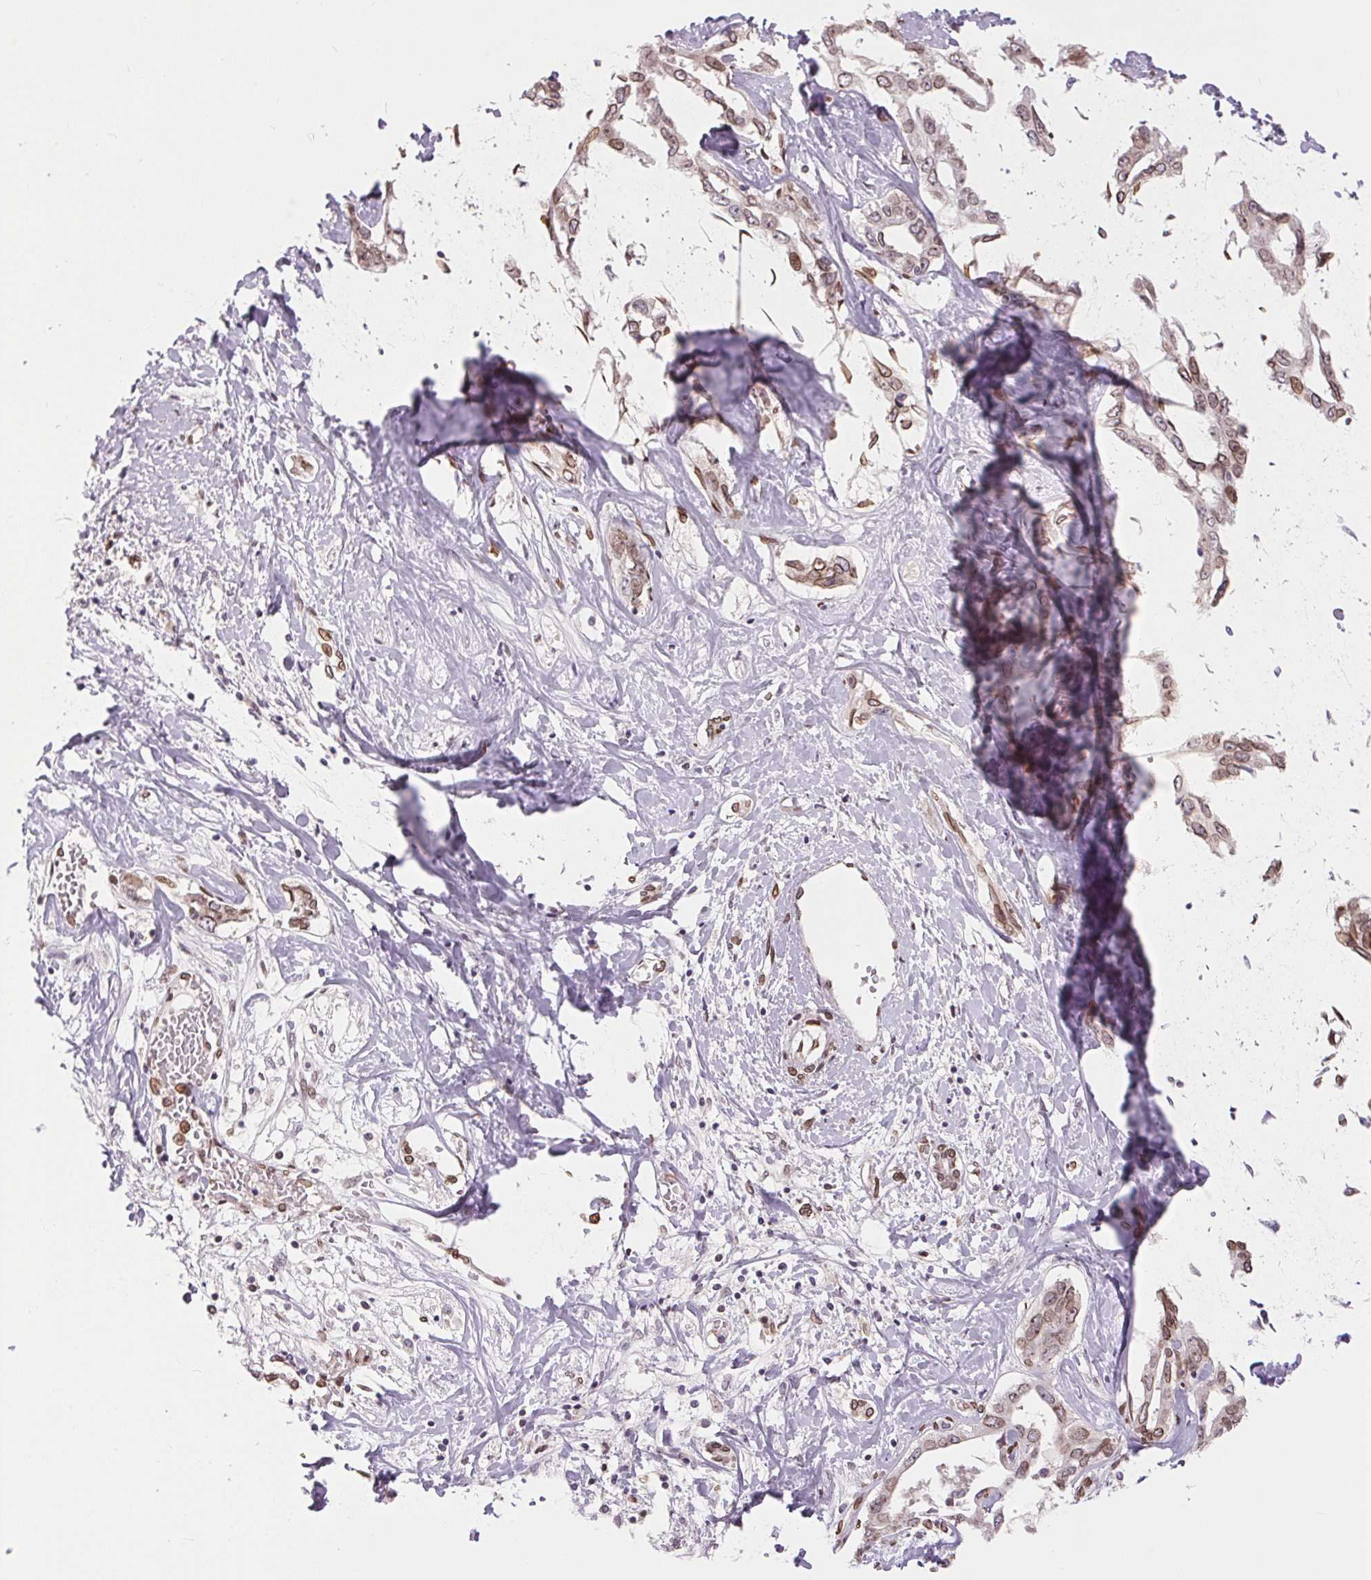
{"staining": {"intensity": "weak", "quantity": ">75%", "location": "cytoplasmic/membranous,nuclear"}, "tissue": "liver cancer", "cell_type": "Tumor cells", "image_type": "cancer", "snomed": [{"axis": "morphology", "description": "Cholangiocarcinoma"}, {"axis": "topography", "description": "Liver"}], "caption": "Immunohistochemistry photomicrograph of neoplastic tissue: human cholangiocarcinoma (liver) stained using immunohistochemistry (IHC) reveals low levels of weak protein expression localized specifically in the cytoplasmic/membranous and nuclear of tumor cells, appearing as a cytoplasmic/membranous and nuclear brown color.", "gene": "TMEM175", "patient": {"sex": "male", "age": 59}}